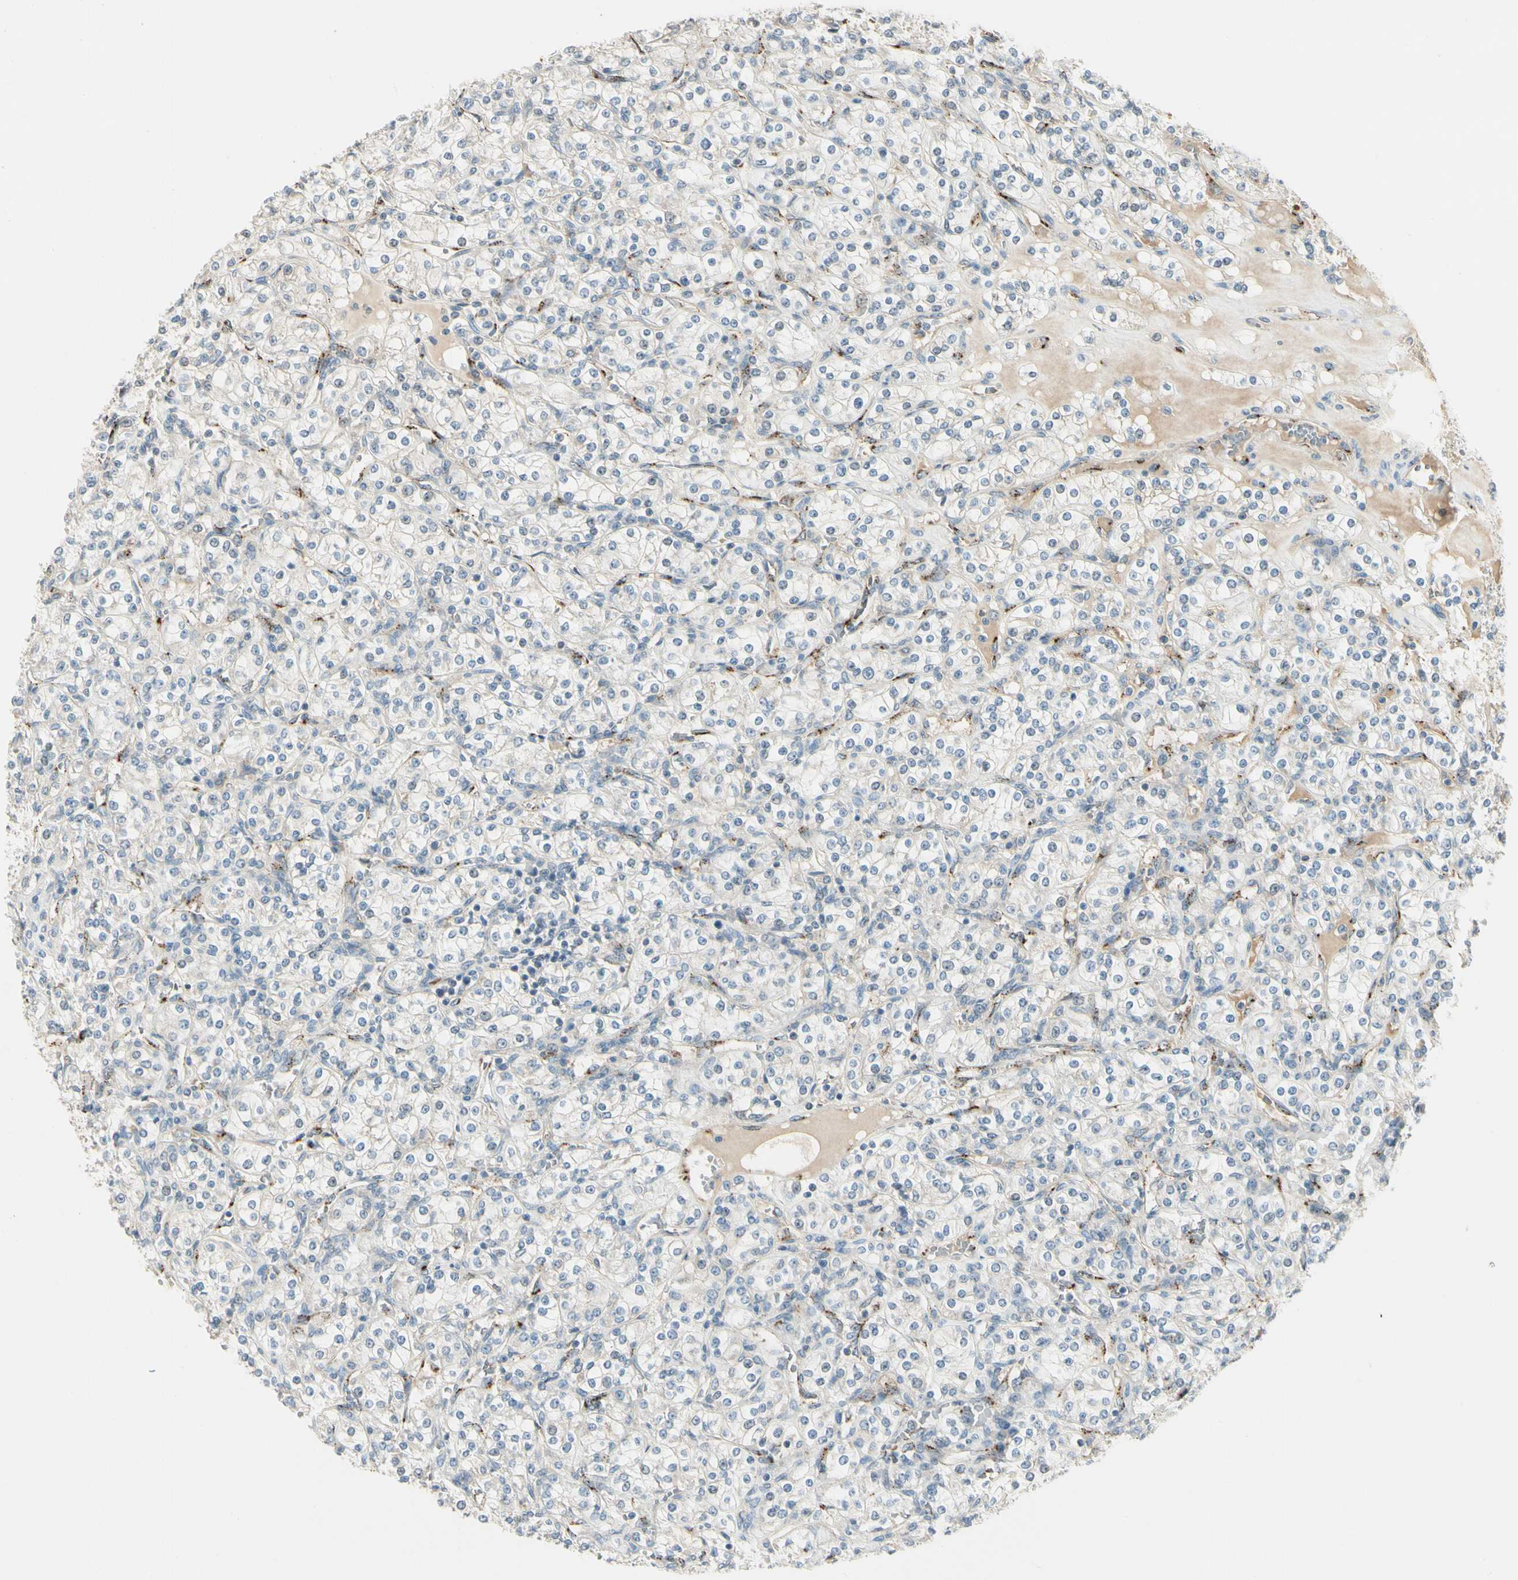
{"staining": {"intensity": "weak", "quantity": "<25%", "location": "cytoplasmic/membranous"}, "tissue": "renal cancer", "cell_type": "Tumor cells", "image_type": "cancer", "snomed": [{"axis": "morphology", "description": "Adenocarcinoma, NOS"}, {"axis": "topography", "description": "Kidney"}], "caption": "Immunohistochemical staining of human adenocarcinoma (renal) demonstrates no significant staining in tumor cells.", "gene": "MANSC1", "patient": {"sex": "male", "age": 77}}